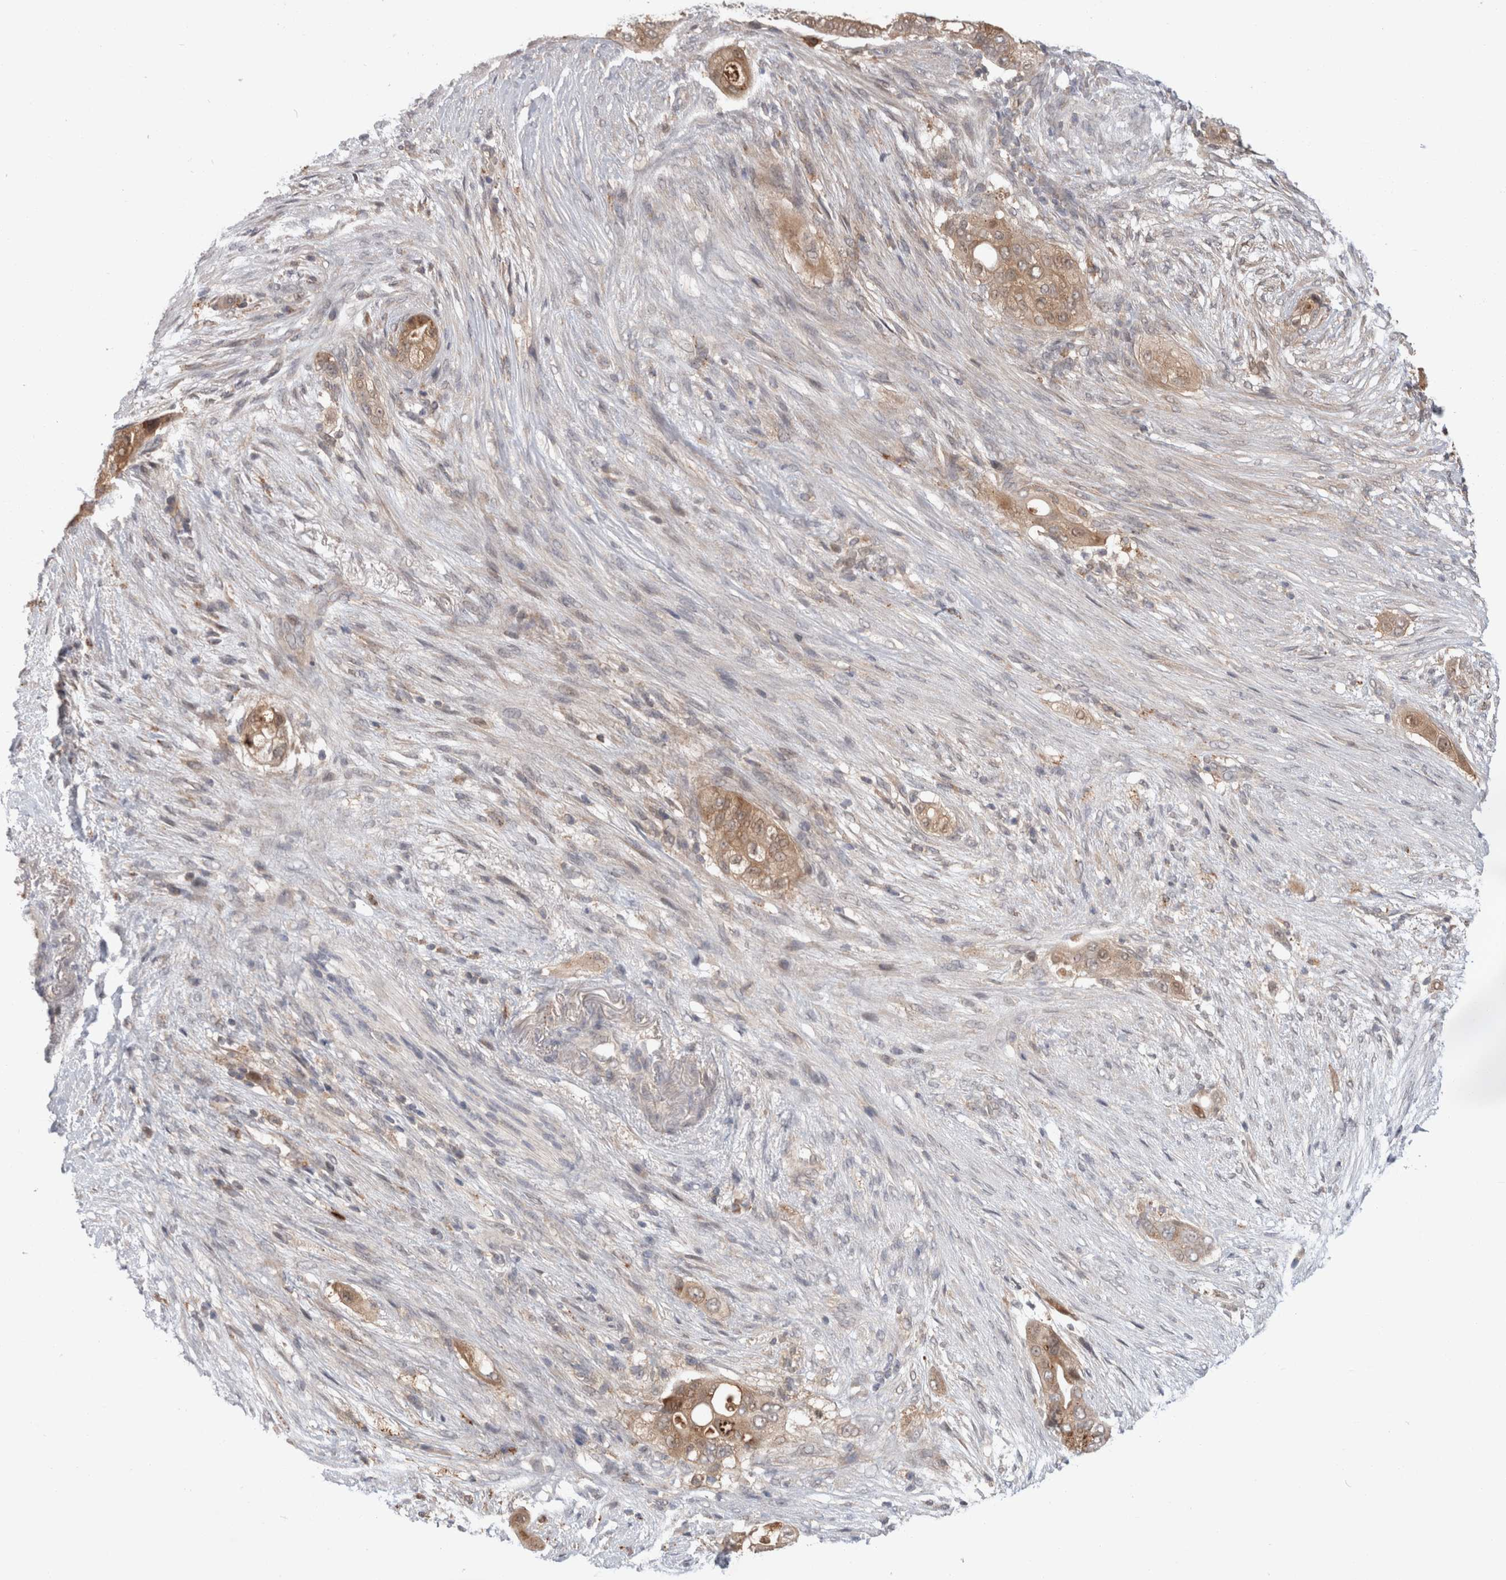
{"staining": {"intensity": "moderate", "quantity": ">75%", "location": "cytoplasmic/membranous"}, "tissue": "pancreatic cancer", "cell_type": "Tumor cells", "image_type": "cancer", "snomed": [{"axis": "morphology", "description": "Adenocarcinoma, NOS"}, {"axis": "topography", "description": "Pancreas"}], "caption": "IHC histopathology image of neoplastic tissue: human pancreatic cancer stained using IHC displays medium levels of moderate protein expression localized specifically in the cytoplasmic/membranous of tumor cells, appearing as a cytoplasmic/membranous brown color.", "gene": "MRPL37", "patient": {"sex": "male", "age": 53}}